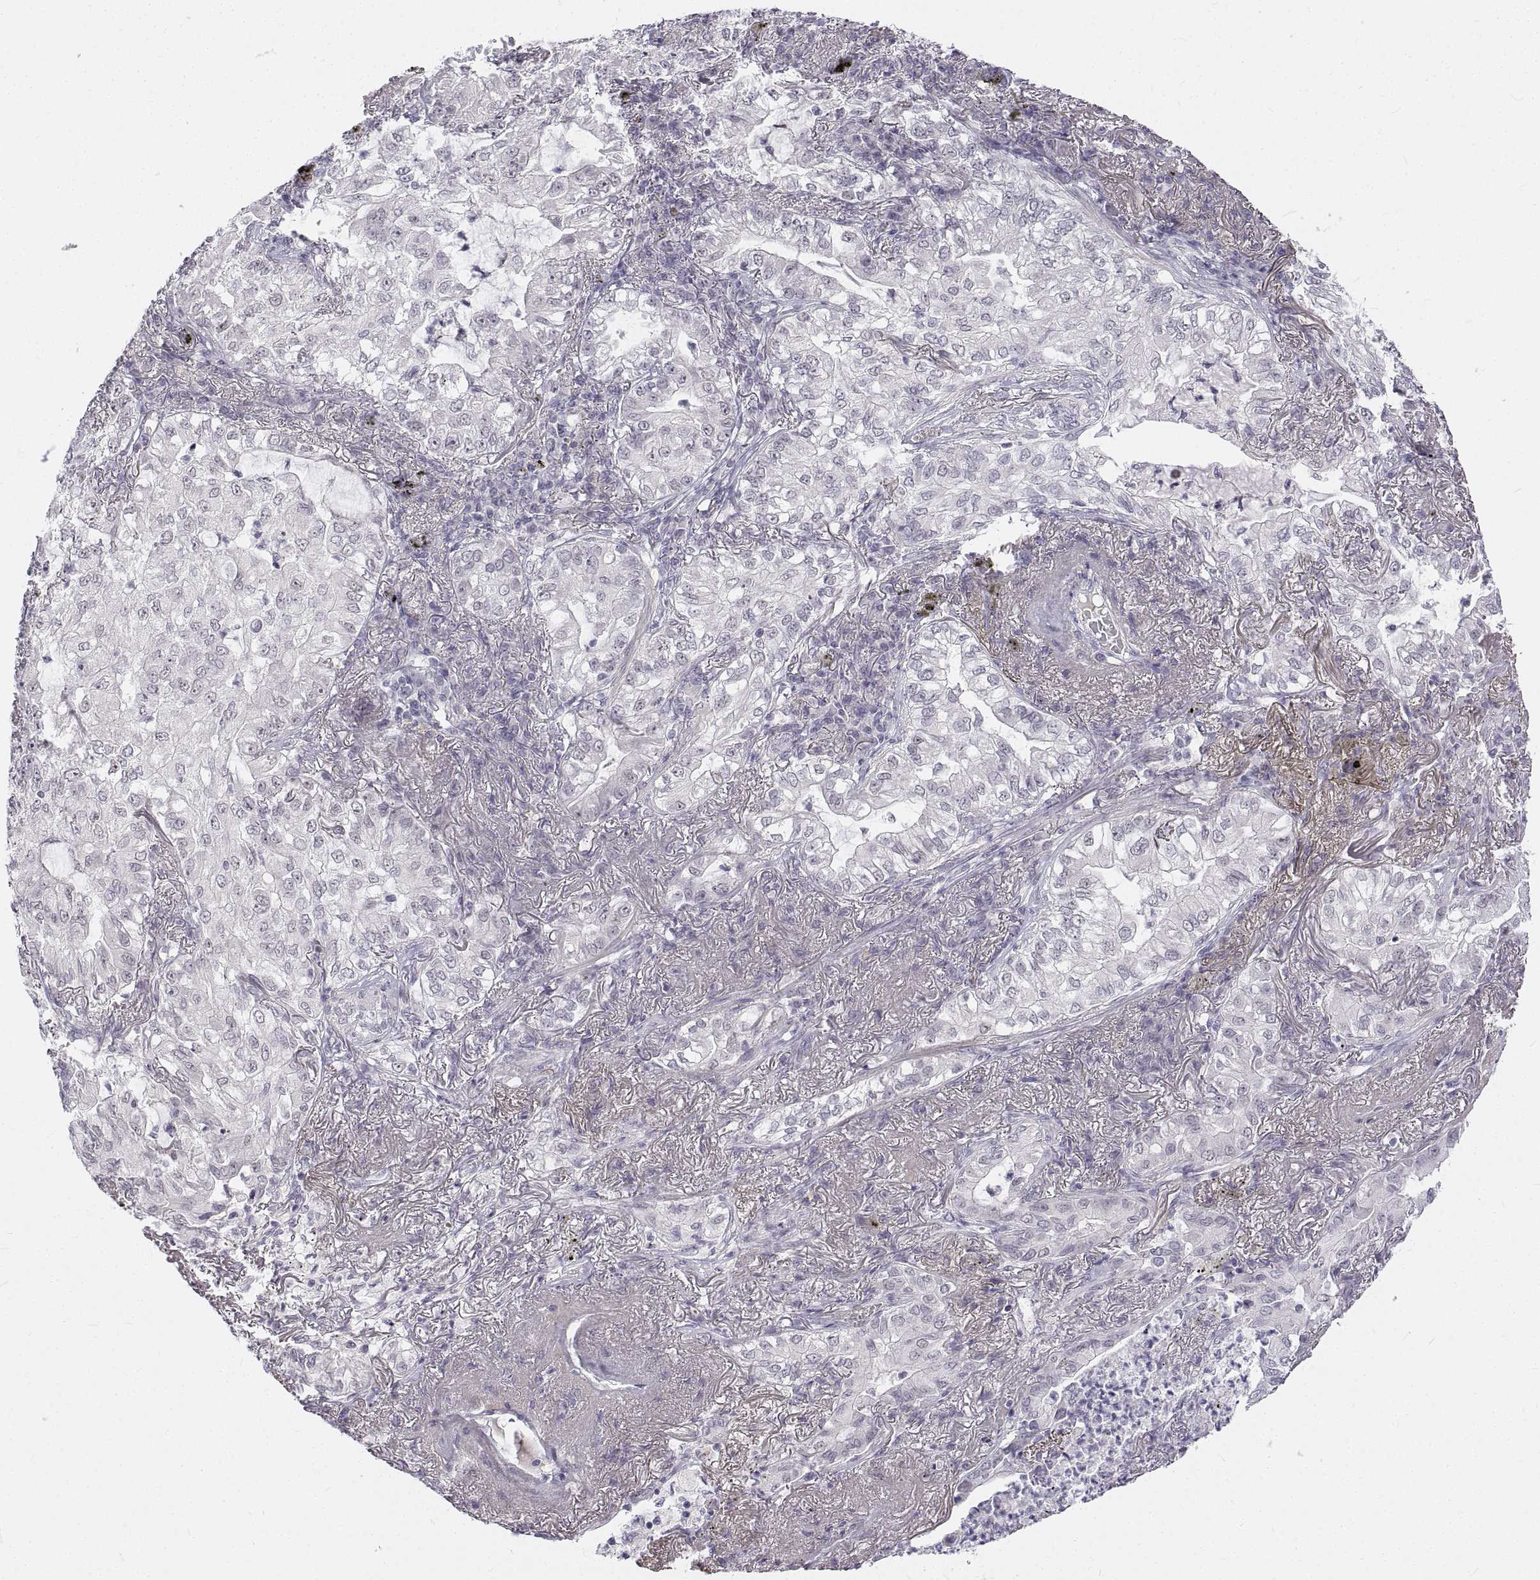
{"staining": {"intensity": "negative", "quantity": "none", "location": "none"}, "tissue": "lung cancer", "cell_type": "Tumor cells", "image_type": "cancer", "snomed": [{"axis": "morphology", "description": "Adenocarcinoma, NOS"}, {"axis": "topography", "description": "Lung"}], "caption": "Human lung adenocarcinoma stained for a protein using immunohistochemistry (IHC) exhibits no staining in tumor cells.", "gene": "ANO2", "patient": {"sex": "female", "age": 73}}